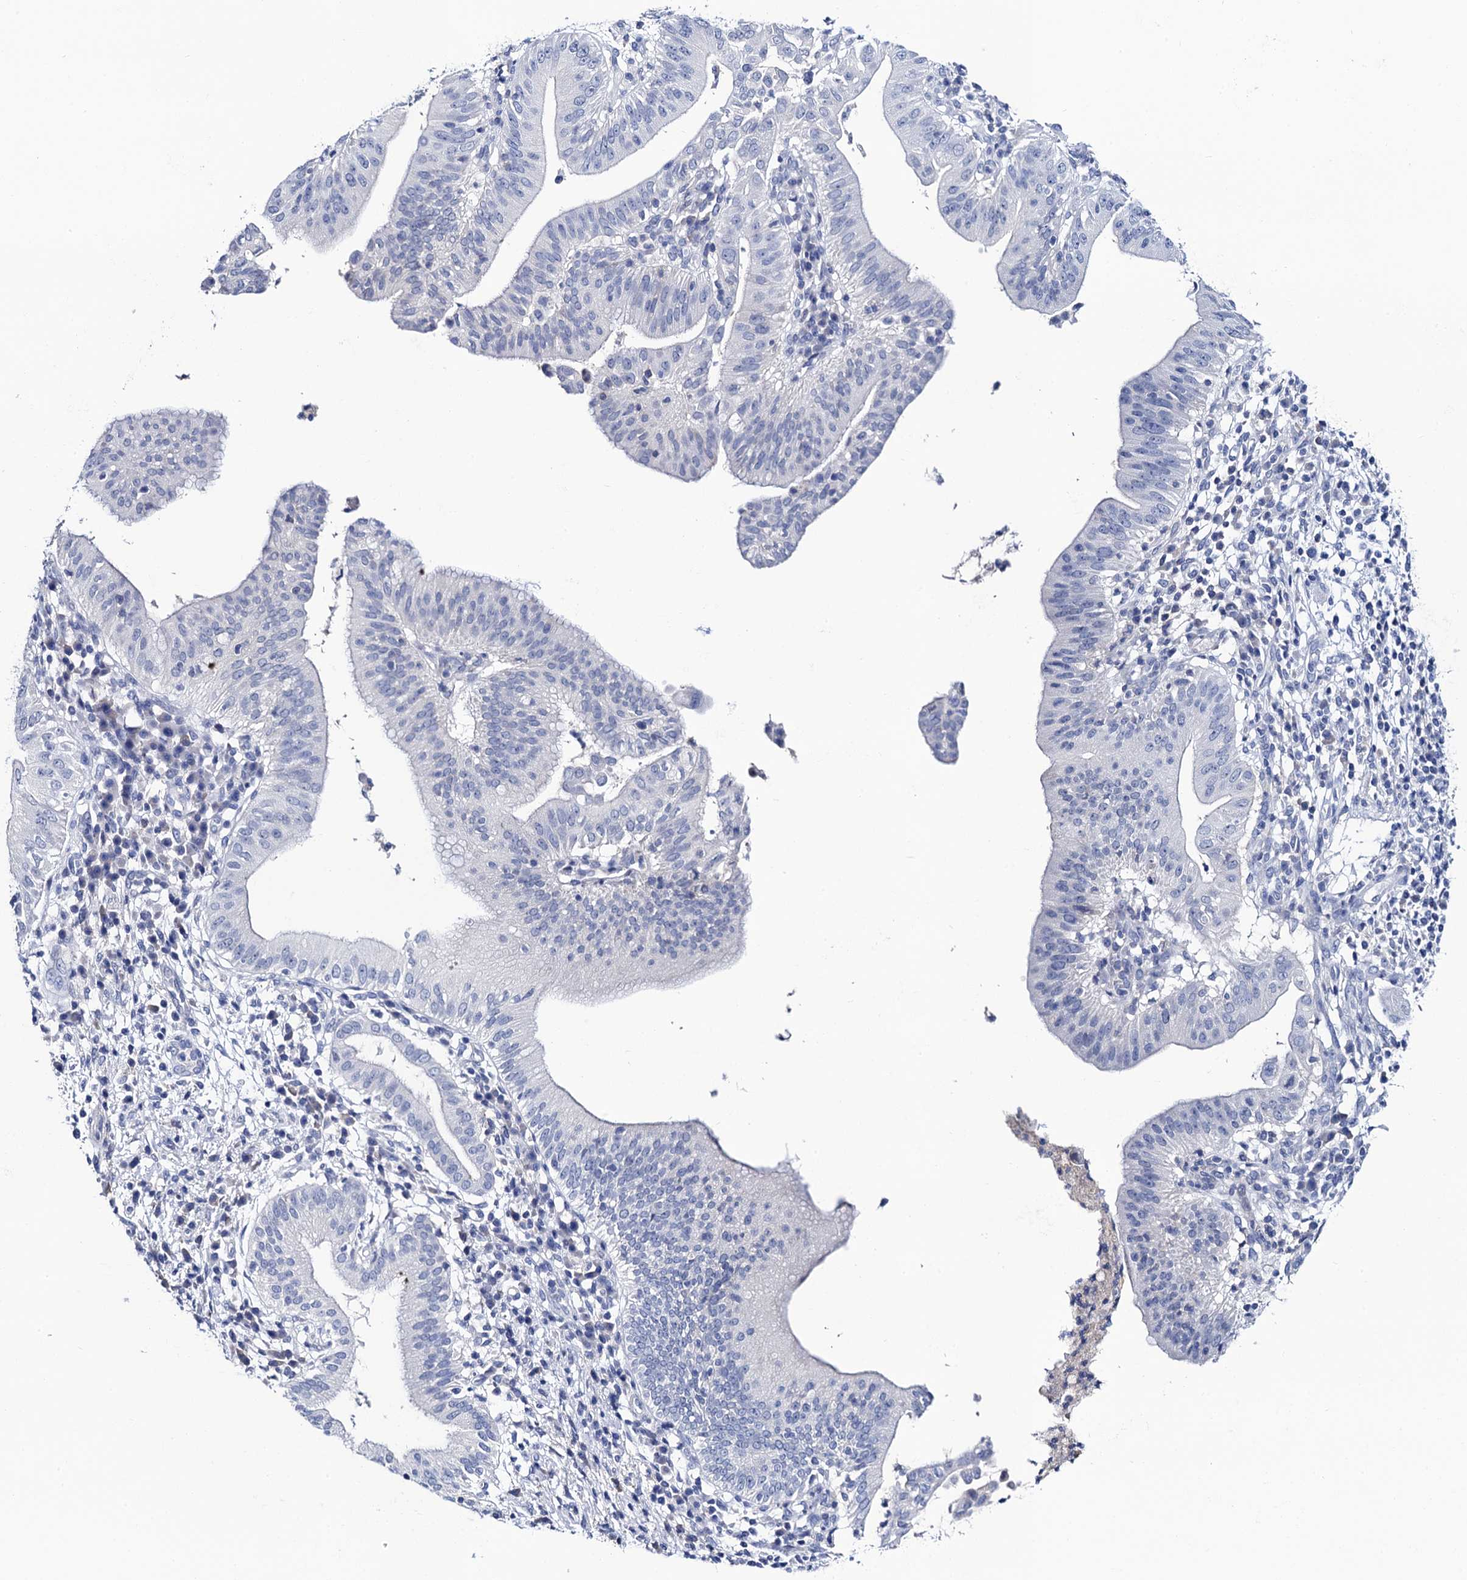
{"staining": {"intensity": "negative", "quantity": "none", "location": "none"}, "tissue": "pancreatic cancer", "cell_type": "Tumor cells", "image_type": "cancer", "snomed": [{"axis": "morphology", "description": "Adenocarcinoma, NOS"}, {"axis": "topography", "description": "Pancreas"}], "caption": "An immunohistochemistry (IHC) histopathology image of pancreatic cancer is shown. There is no staining in tumor cells of pancreatic cancer.", "gene": "LYPD3", "patient": {"sex": "male", "age": 68}}